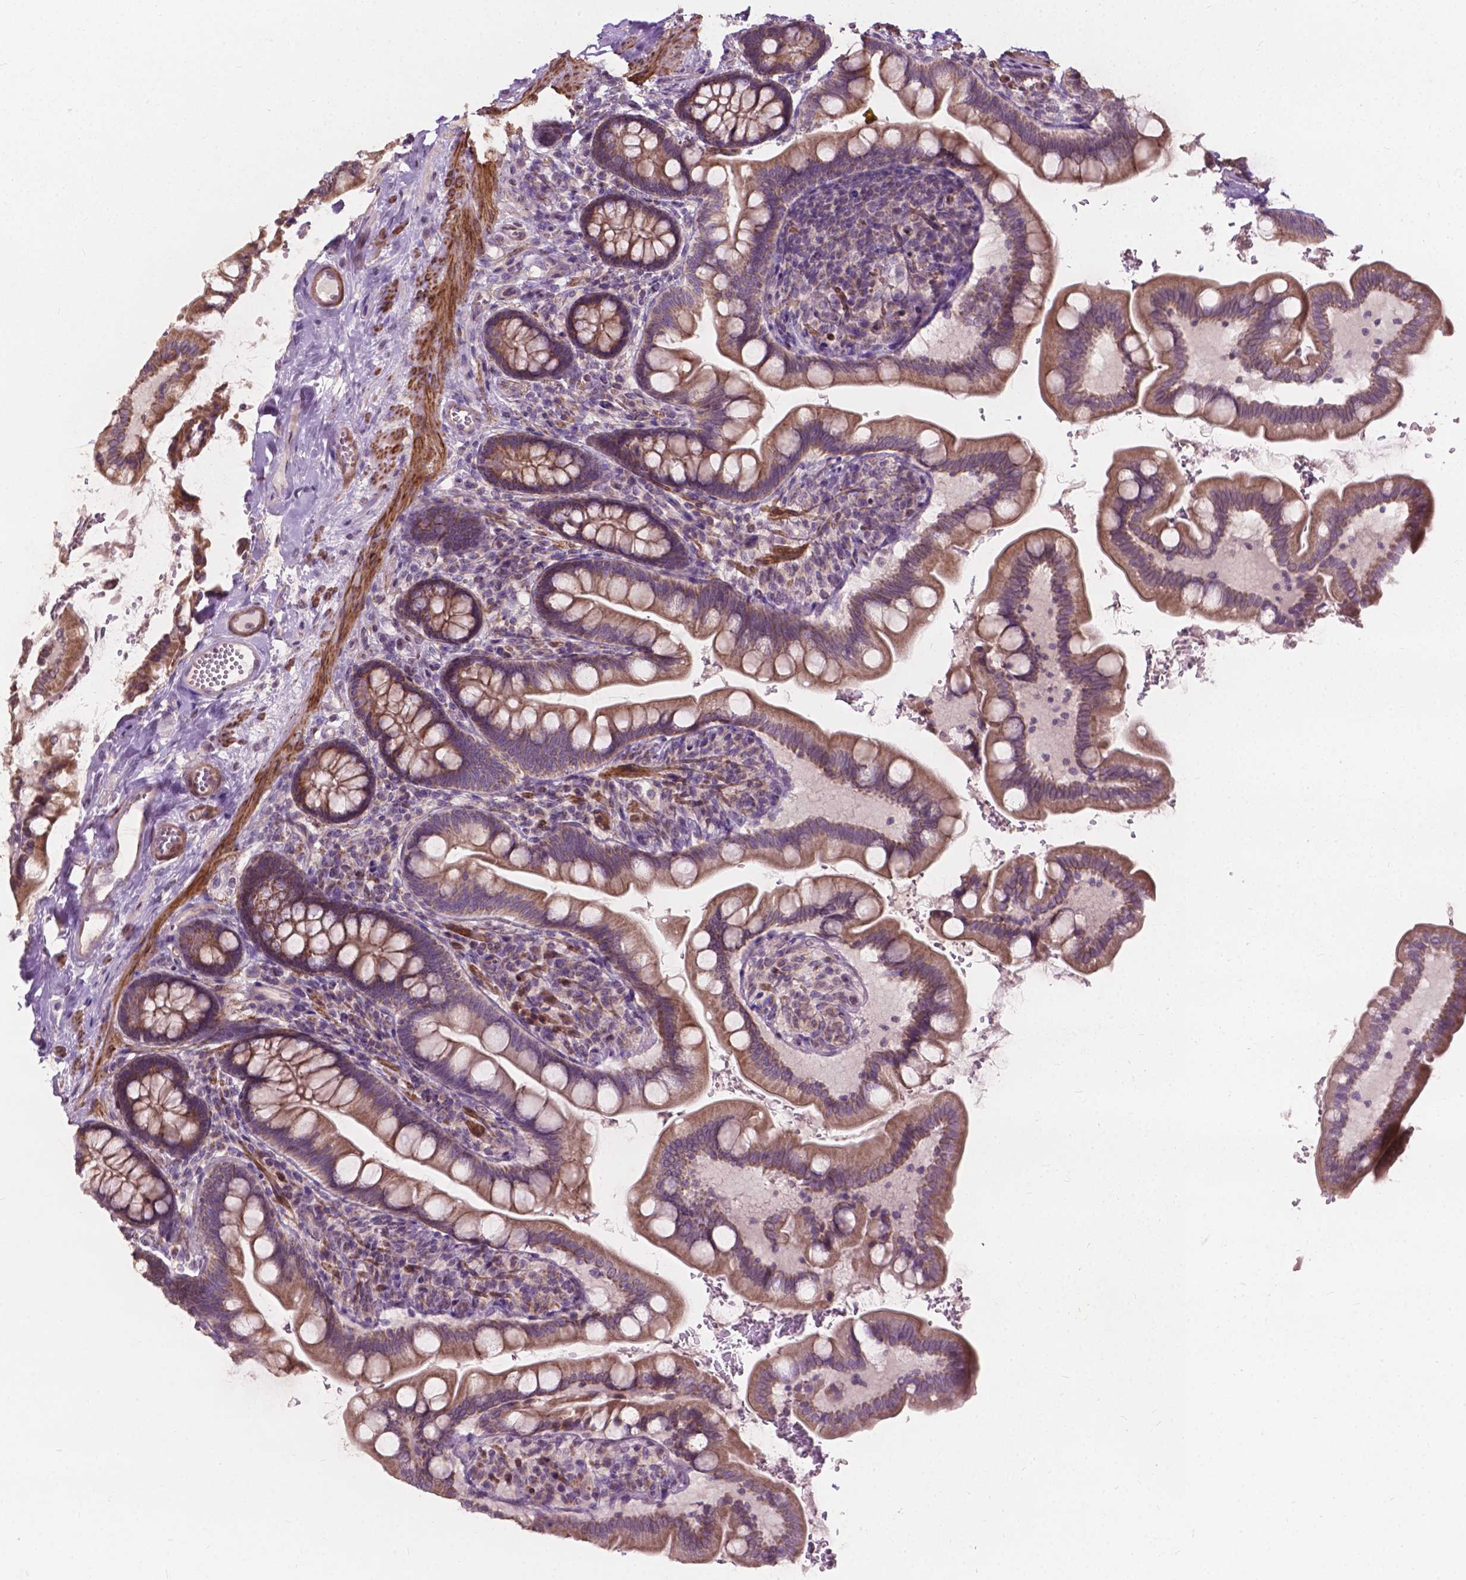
{"staining": {"intensity": "moderate", "quantity": ">75%", "location": "cytoplasmic/membranous"}, "tissue": "small intestine", "cell_type": "Glandular cells", "image_type": "normal", "snomed": [{"axis": "morphology", "description": "Normal tissue, NOS"}, {"axis": "topography", "description": "Small intestine"}], "caption": "This micrograph displays benign small intestine stained with immunohistochemistry (IHC) to label a protein in brown. The cytoplasmic/membranous of glandular cells show moderate positivity for the protein. Nuclei are counter-stained blue.", "gene": "NDUFA10", "patient": {"sex": "female", "age": 56}}